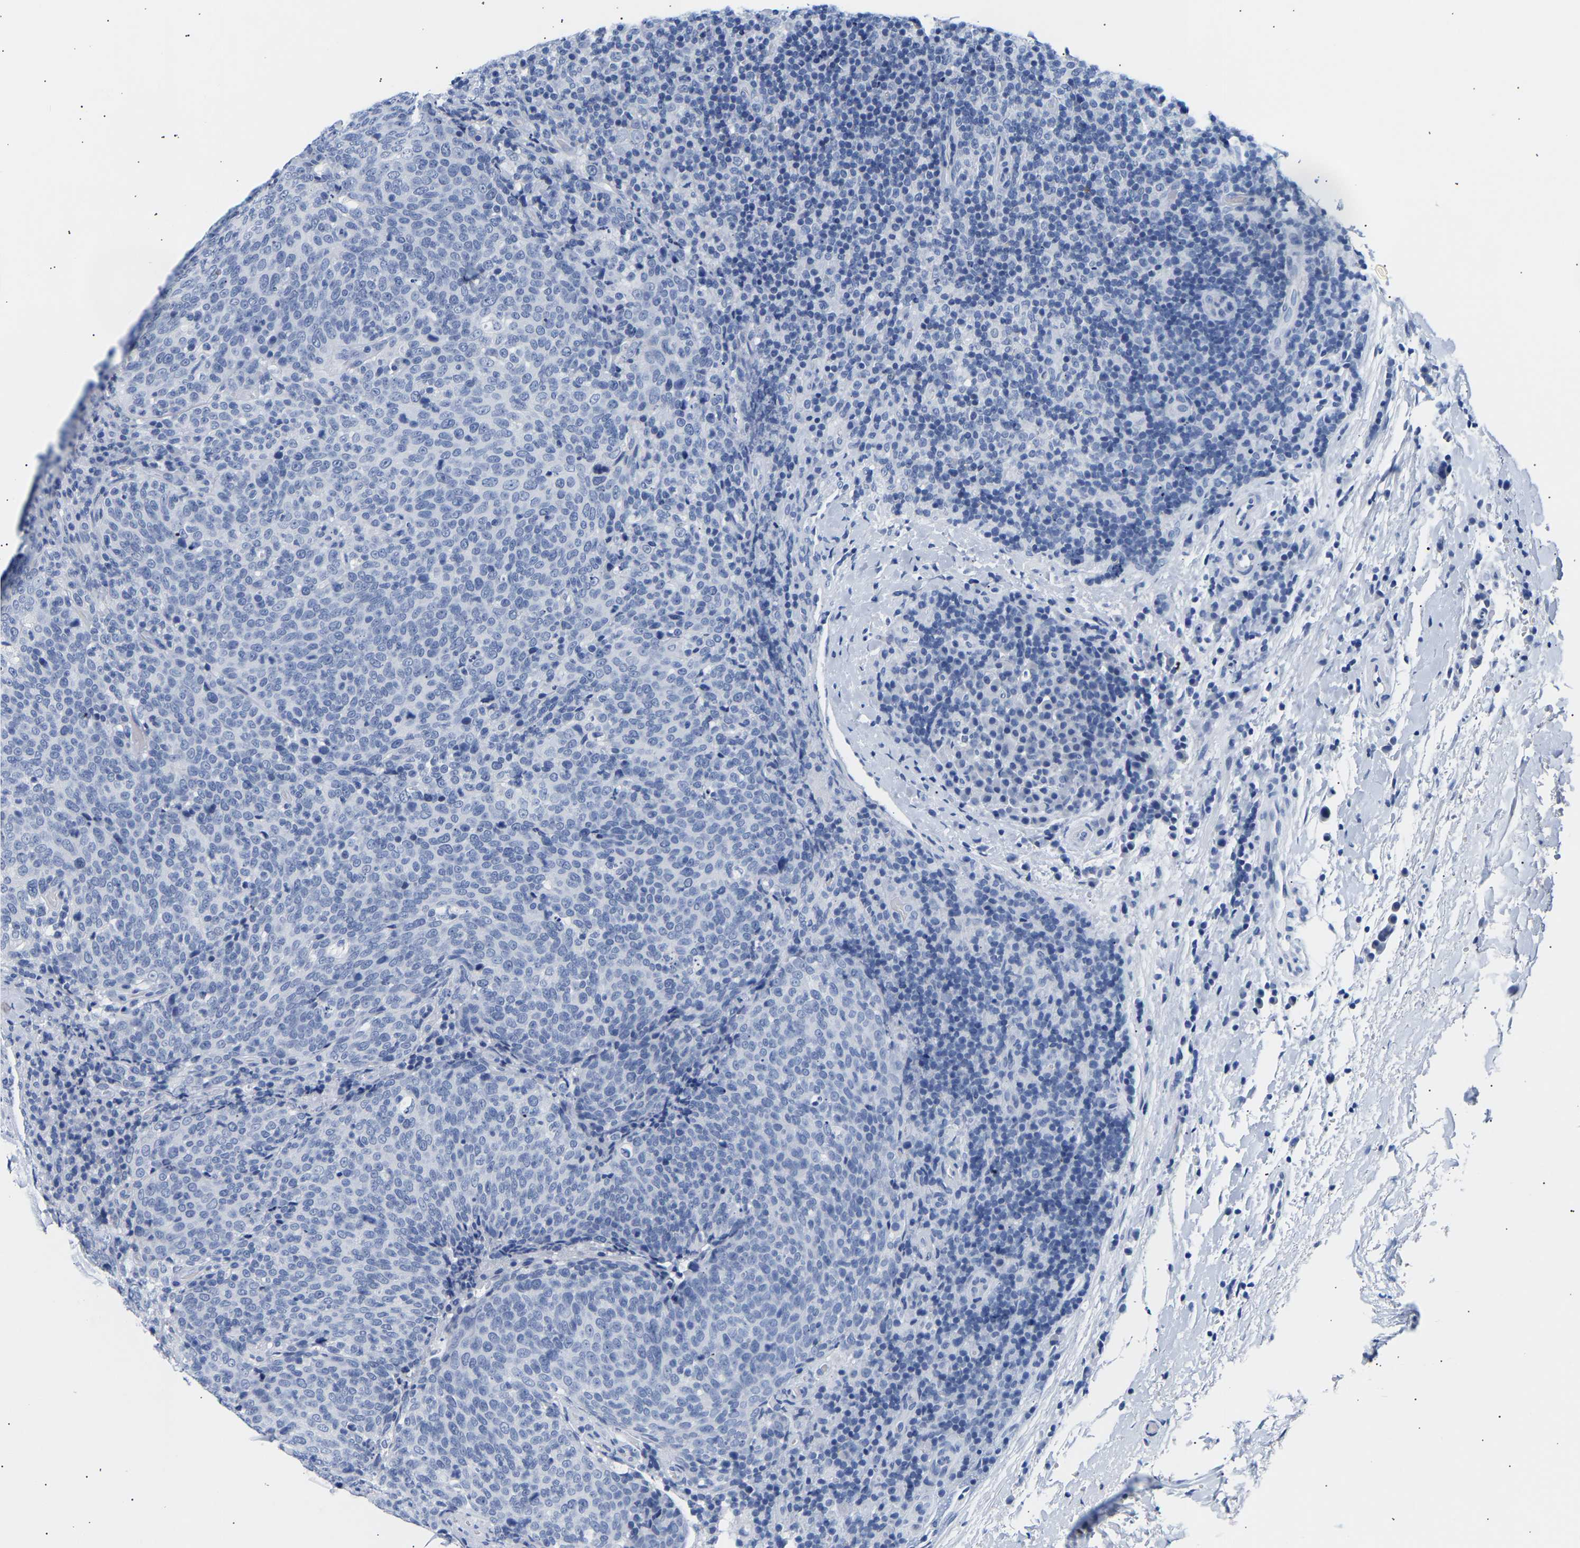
{"staining": {"intensity": "negative", "quantity": "none", "location": "none"}, "tissue": "head and neck cancer", "cell_type": "Tumor cells", "image_type": "cancer", "snomed": [{"axis": "morphology", "description": "Squamous cell carcinoma, NOS"}, {"axis": "morphology", "description": "Squamous cell carcinoma, metastatic, NOS"}, {"axis": "topography", "description": "Lymph node"}, {"axis": "topography", "description": "Head-Neck"}], "caption": "Immunohistochemical staining of head and neck cancer (squamous cell carcinoma) displays no significant expression in tumor cells.", "gene": "SPINK2", "patient": {"sex": "male", "age": 62}}